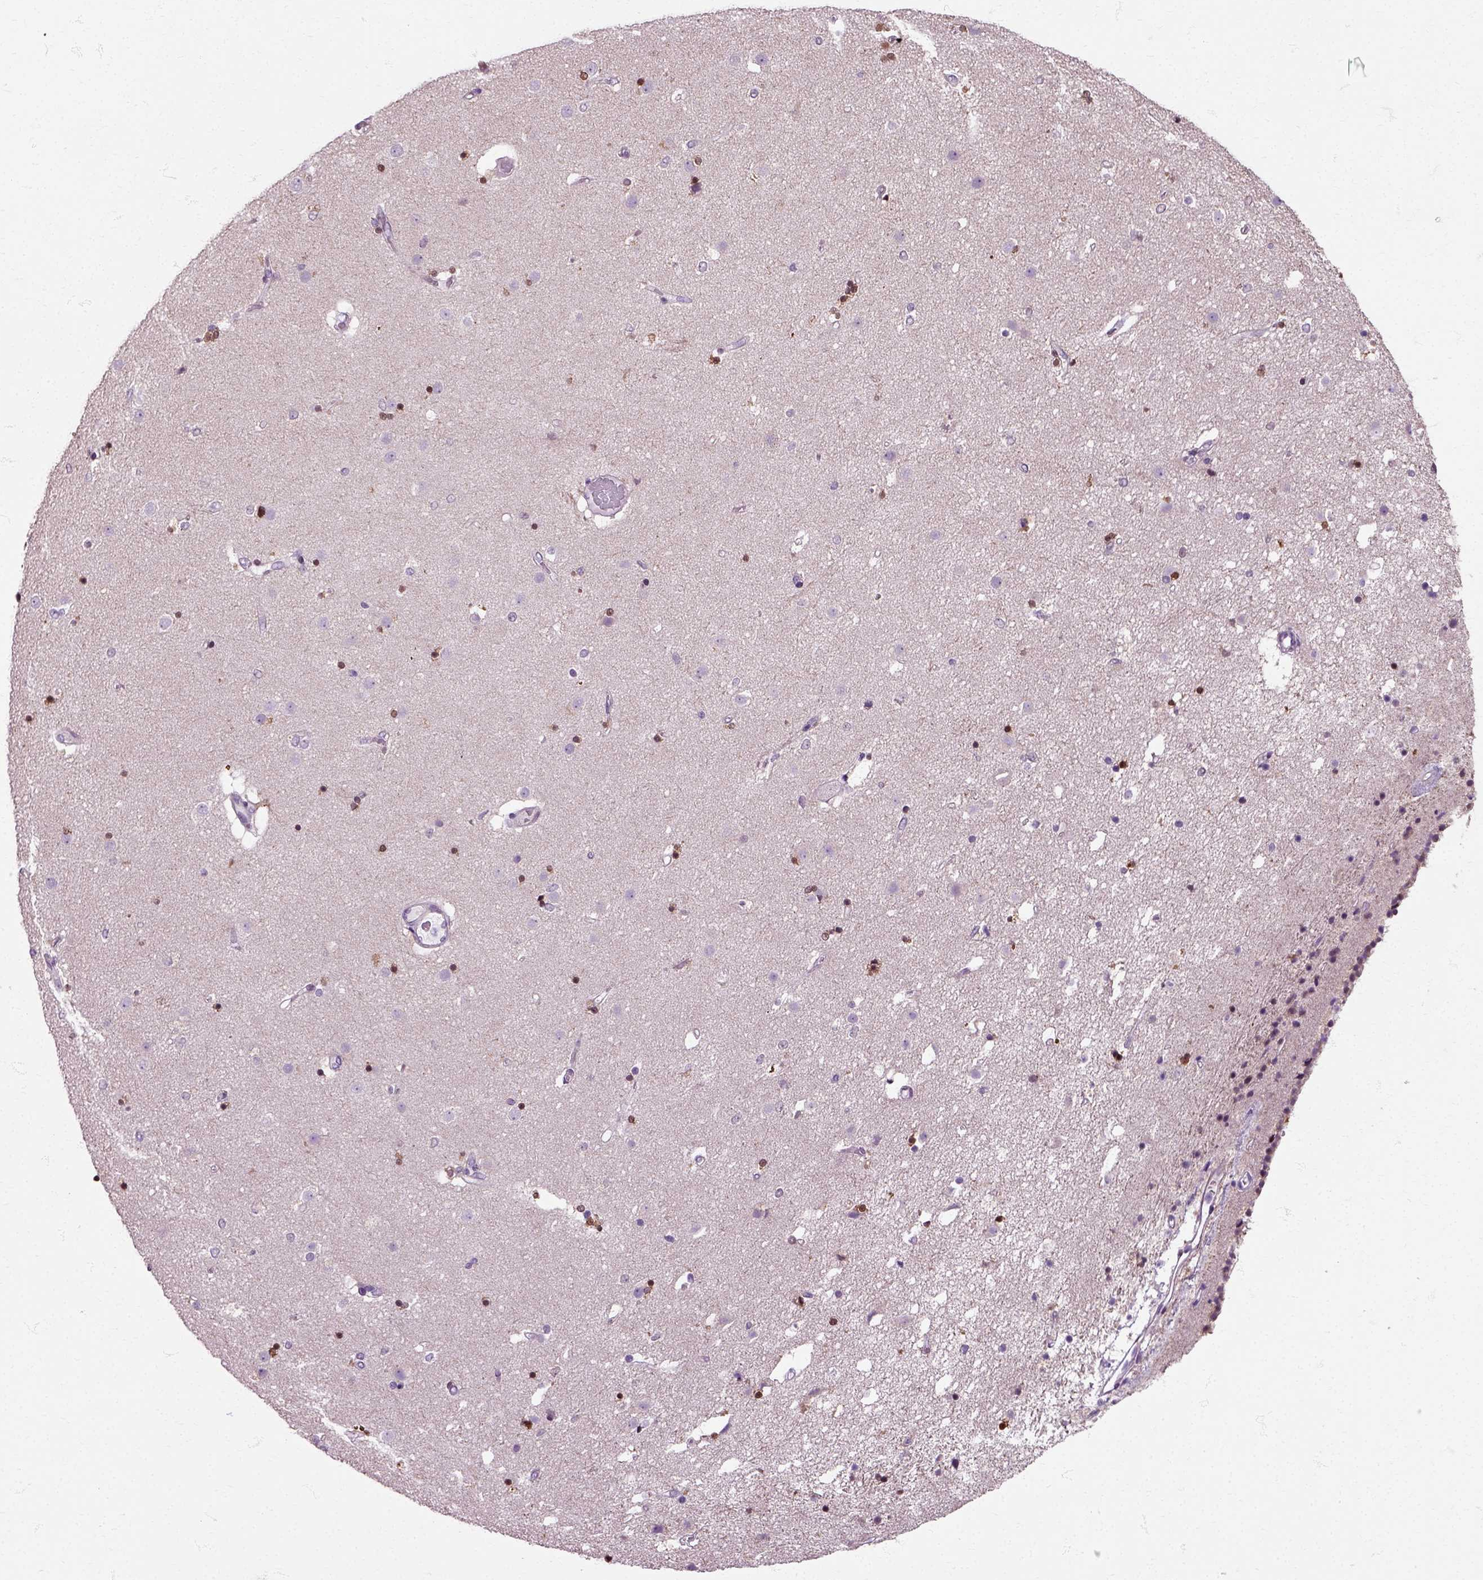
{"staining": {"intensity": "strong", "quantity": "25%-75%", "location": "nuclear"}, "tissue": "caudate", "cell_type": "Glial cells", "image_type": "normal", "snomed": [{"axis": "morphology", "description": "Normal tissue, NOS"}, {"axis": "topography", "description": "Lateral ventricle wall"}], "caption": "Caudate stained for a protein displays strong nuclear positivity in glial cells. Using DAB (3,3'-diaminobenzidine) (brown) and hematoxylin (blue) stains, captured at high magnification using brightfield microscopy.", "gene": "HSPA2", "patient": {"sex": "female", "age": 71}}